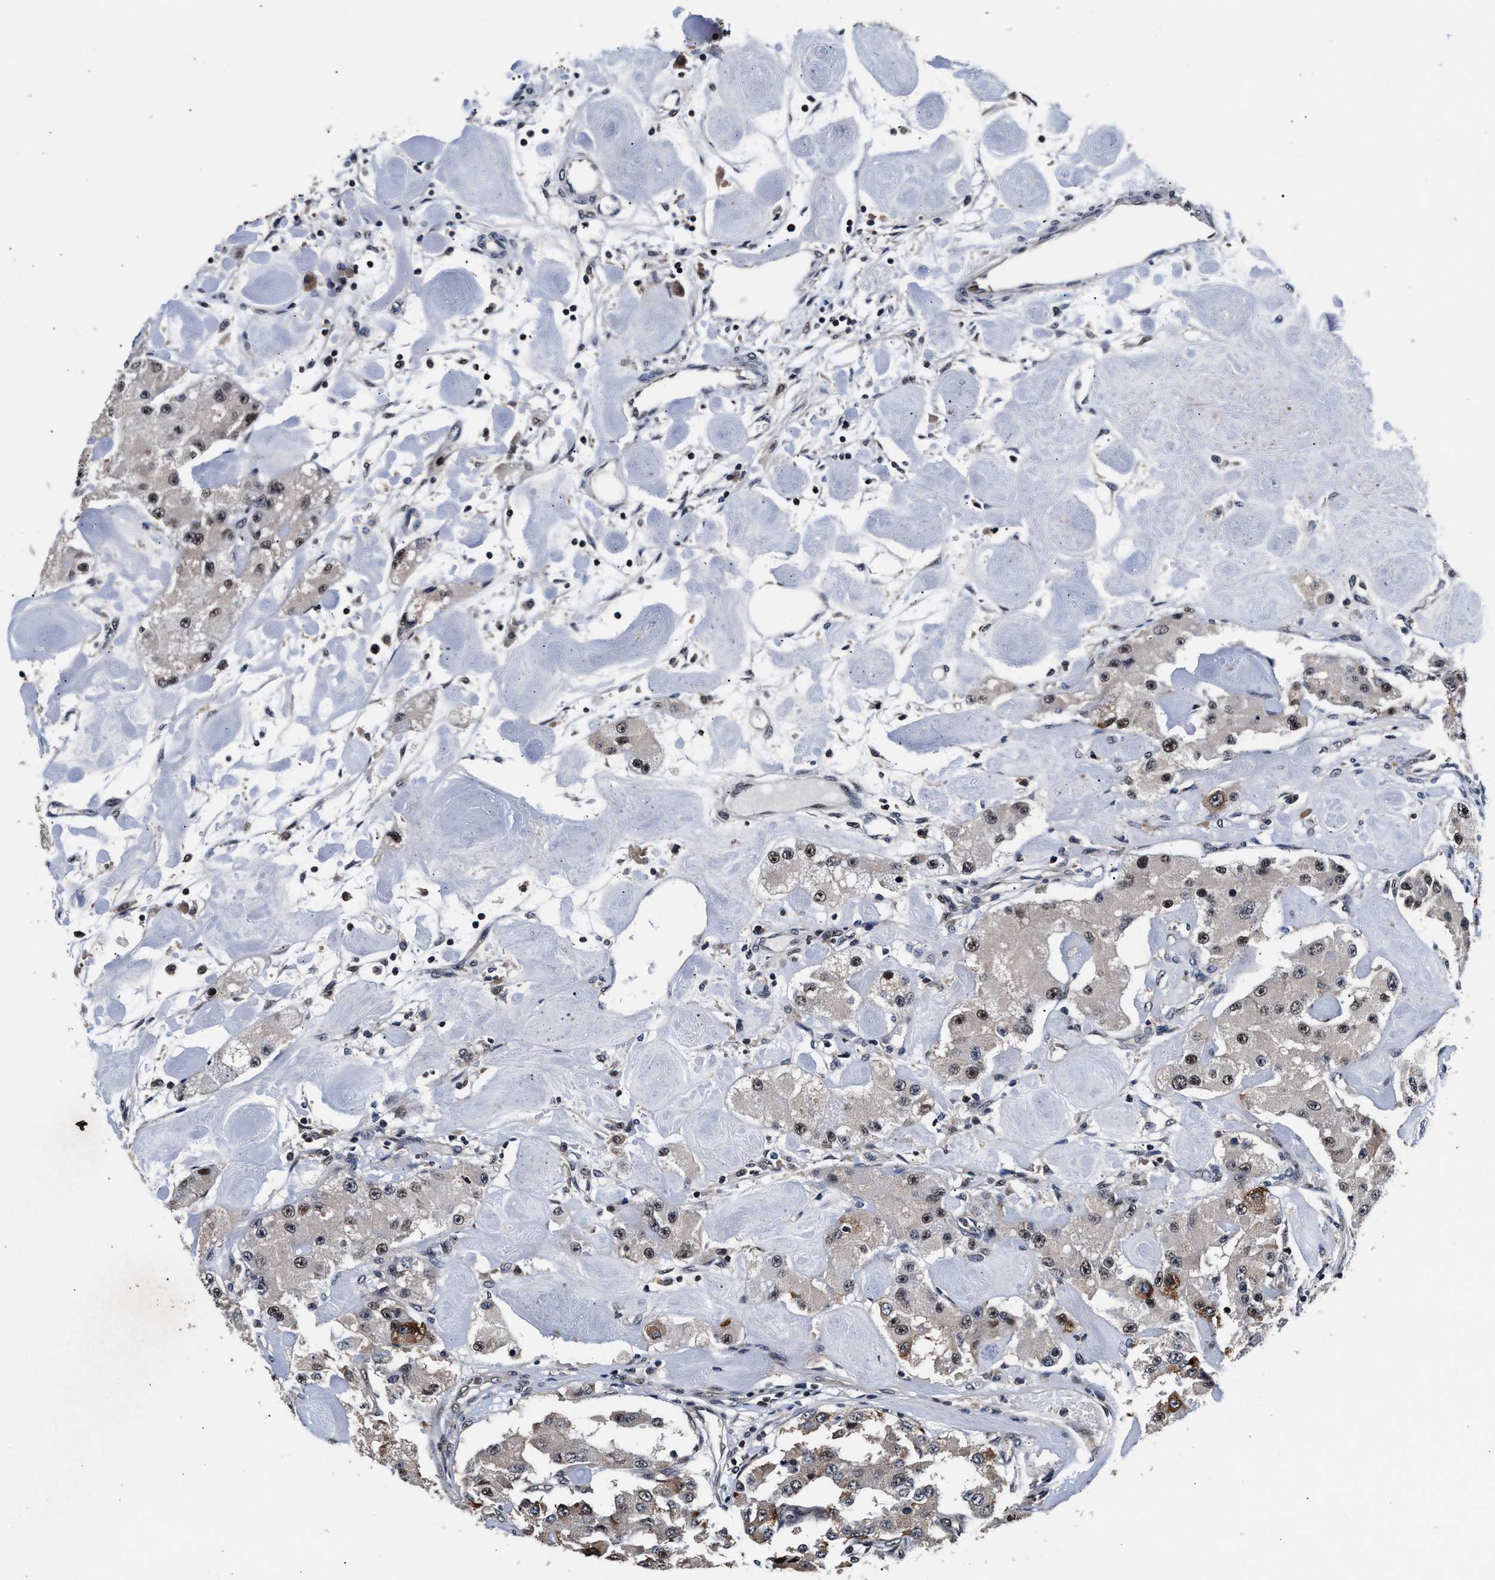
{"staining": {"intensity": "moderate", "quantity": "25%-75%", "location": "cytoplasmic/membranous,nuclear"}, "tissue": "carcinoid", "cell_type": "Tumor cells", "image_type": "cancer", "snomed": [{"axis": "morphology", "description": "Carcinoid, malignant, NOS"}, {"axis": "topography", "description": "Pancreas"}], "caption": "Carcinoid was stained to show a protein in brown. There is medium levels of moderate cytoplasmic/membranous and nuclear positivity in about 25%-75% of tumor cells. (DAB (3,3'-diaminobenzidine) = brown stain, brightfield microscopy at high magnification).", "gene": "USP16", "patient": {"sex": "male", "age": 41}}